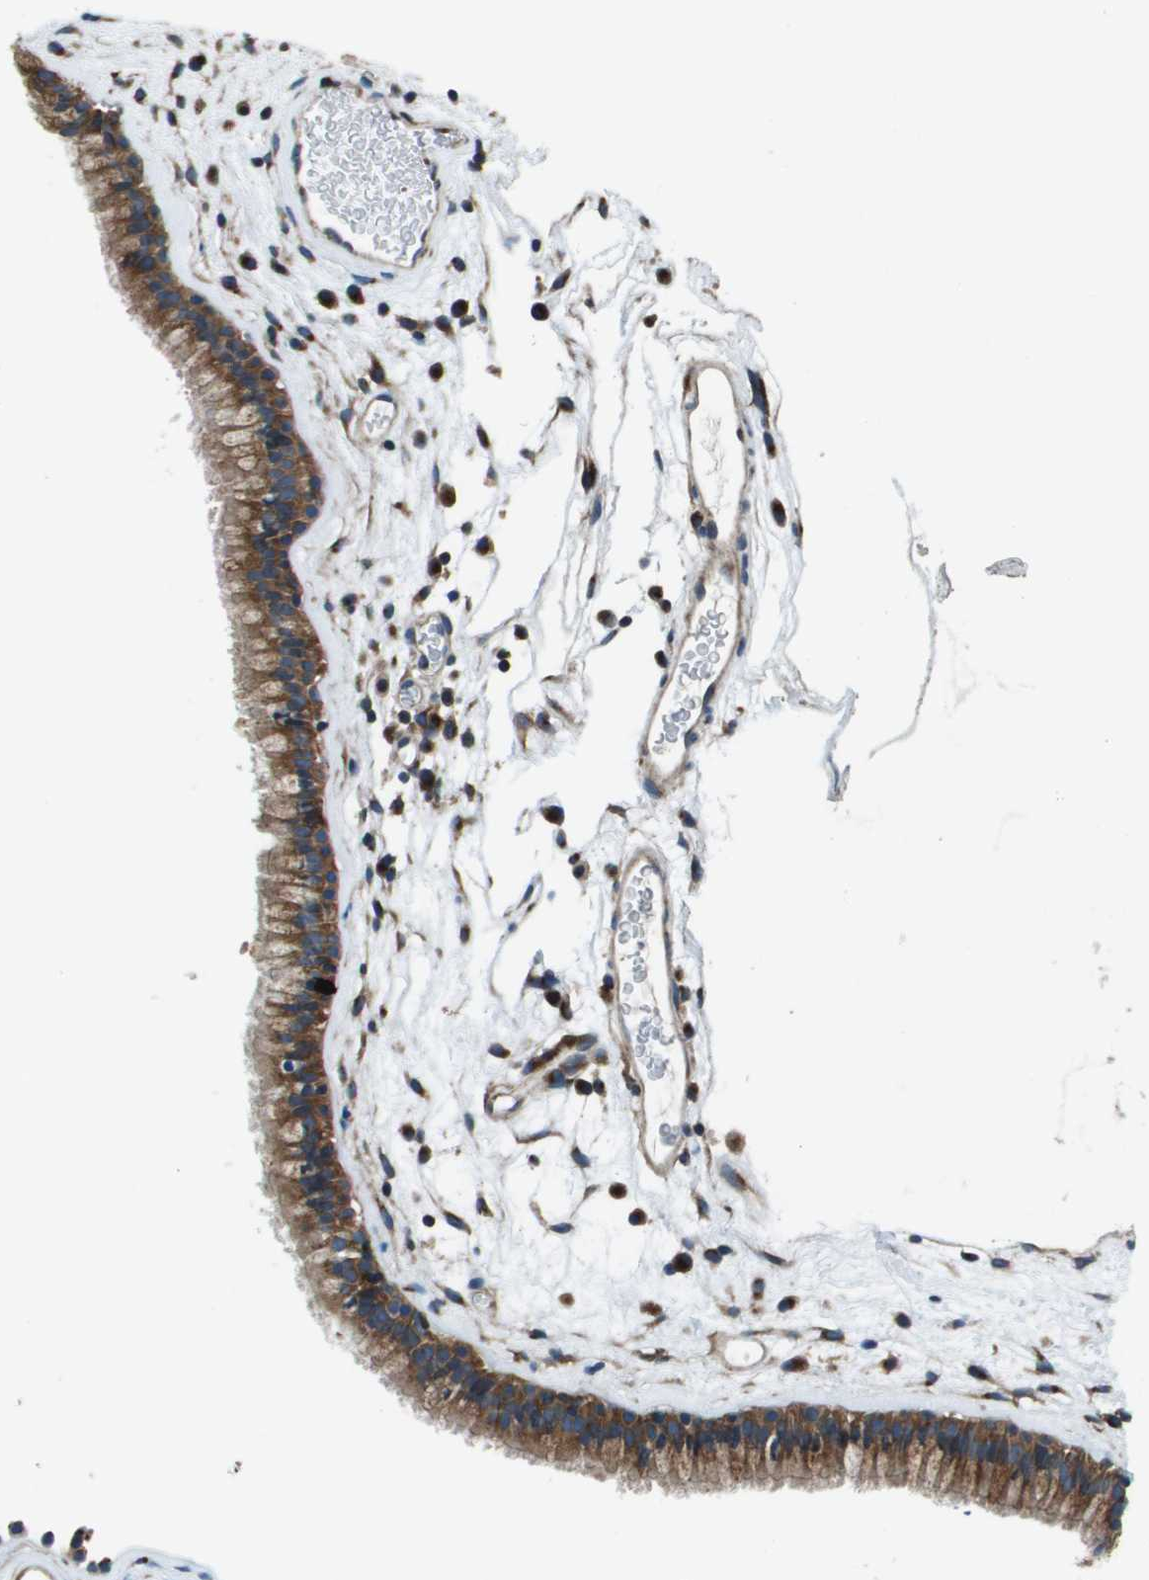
{"staining": {"intensity": "moderate", "quantity": ">75%", "location": "cytoplasmic/membranous"}, "tissue": "nasopharynx", "cell_type": "Respiratory epithelial cells", "image_type": "normal", "snomed": [{"axis": "morphology", "description": "Normal tissue, NOS"}, {"axis": "morphology", "description": "Inflammation, NOS"}, {"axis": "topography", "description": "Nasopharynx"}], "caption": "This histopathology image shows immunohistochemistry (IHC) staining of benign human nasopharynx, with medium moderate cytoplasmic/membranous positivity in approximately >75% of respiratory epithelial cells.", "gene": "ARFGAP2", "patient": {"sex": "male", "age": 48}}